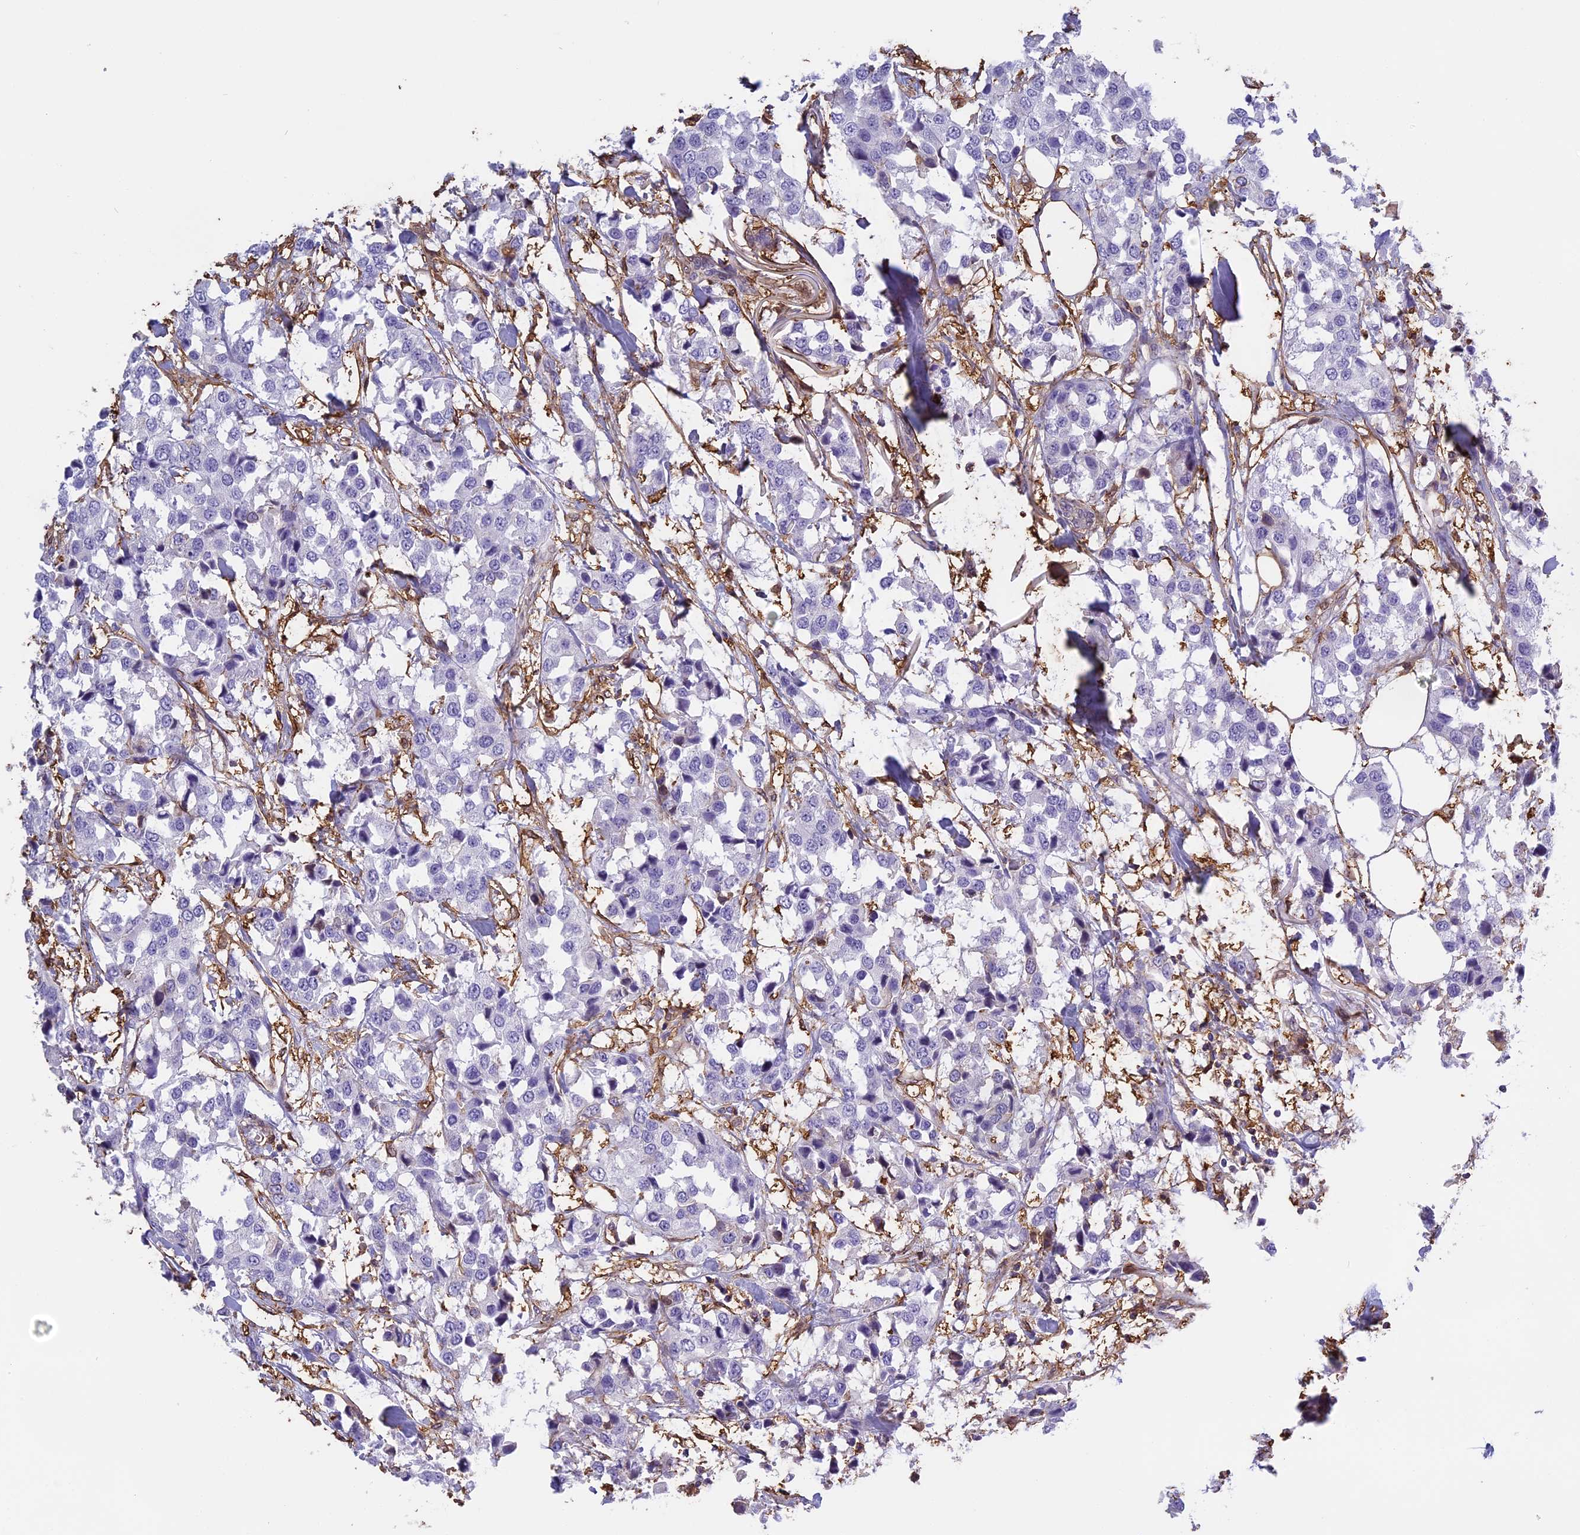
{"staining": {"intensity": "negative", "quantity": "none", "location": "none"}, "tissue": "breast cancer", "cell_type": "Tumor cells", "image_type": "cancer", "snomed": [{"axis": "morphology", "description": "Duct carcinoma"}, {"axis": "topography", "description": "Breast"}], "caption": "The photomicrograph exhibits no significant positivity in tumor cells of breast infiltrating ductal carcinoma.", "gene": "TMEM255B", "patient": {"sex": "female", "age": 80}}